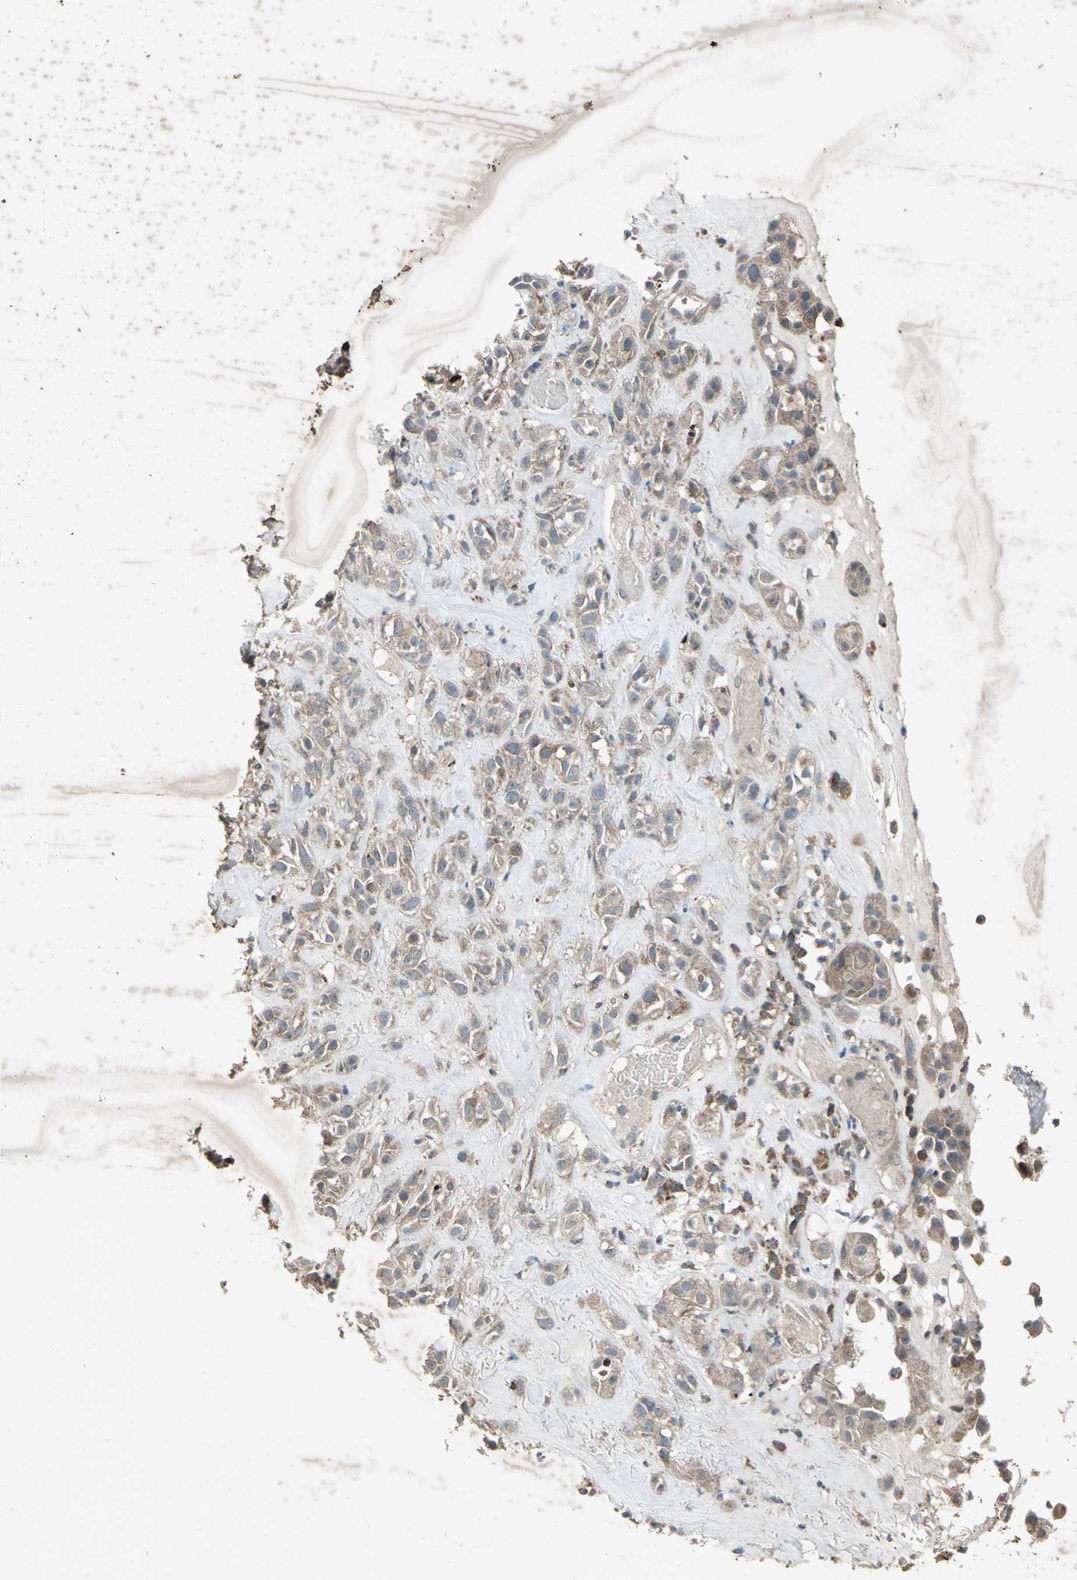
{"staining": {"intensity": "weak", "quantity": ">75%", "location": "cytoplasmic/membranous"}, "tissue": "head and neck cancer", "cell_type": "Tumor cells", "image_type": "cancer", "snomed": [{"axis": "morphology", "description": "Squamous cell carcinoma, NOS"}, {"axis": "topography", "description": "Head-Neck"}], "caption": "Immunohistochemistry of human head and neck squamous cell carcinoma displays low levels of weak cytoplasmic/membranous staining in about >75% of tumor cells. Using DAB (brown) and hematoxylin (blue) stains, captured at high magnification using brightfield microscopy.", "gene": "SEPTIN4", "patient": {"sex": "male", "age": 62}}